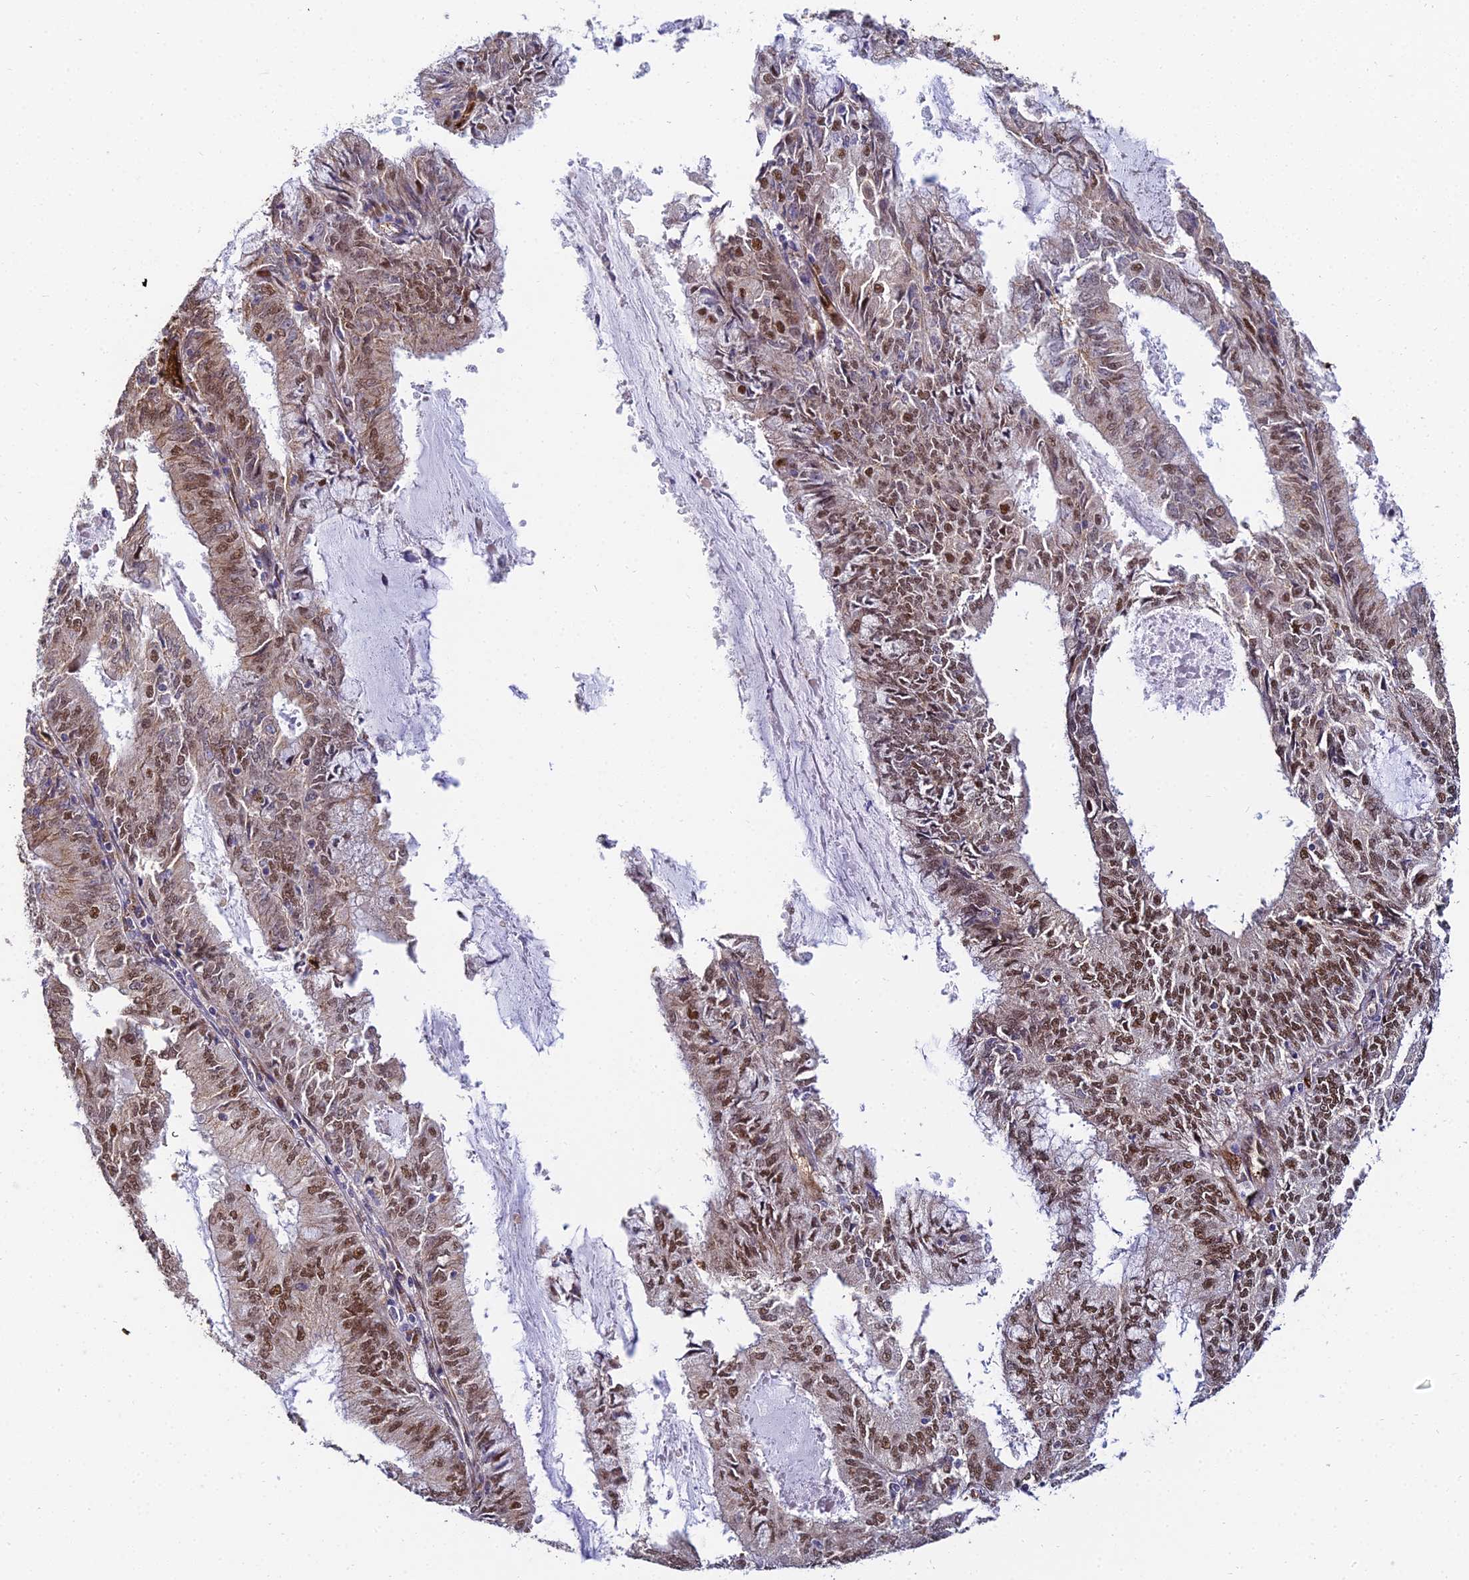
{"staining": {"intensity": "moderate", "quantity": "25%-75%", "location": "nuclear"}, "tissue": "endometrial cancer", "cell_type": "Tumor cells", "image_type": "cancer", "snomed": [{"axis": "morphology", "description": "Adenocarcinoma, NOS"}, {"axis": "topography", "description": "Endometrium"}], "caption": "The immunohistochemical stain labels moderate nuclear staining in tumor cells of adenocarcinoma (endometrial) tissue. (IHC, brightfield microscopy, high magnification).", "gene": "BCL9", "patient": {"sex": "female", "age": 57}}